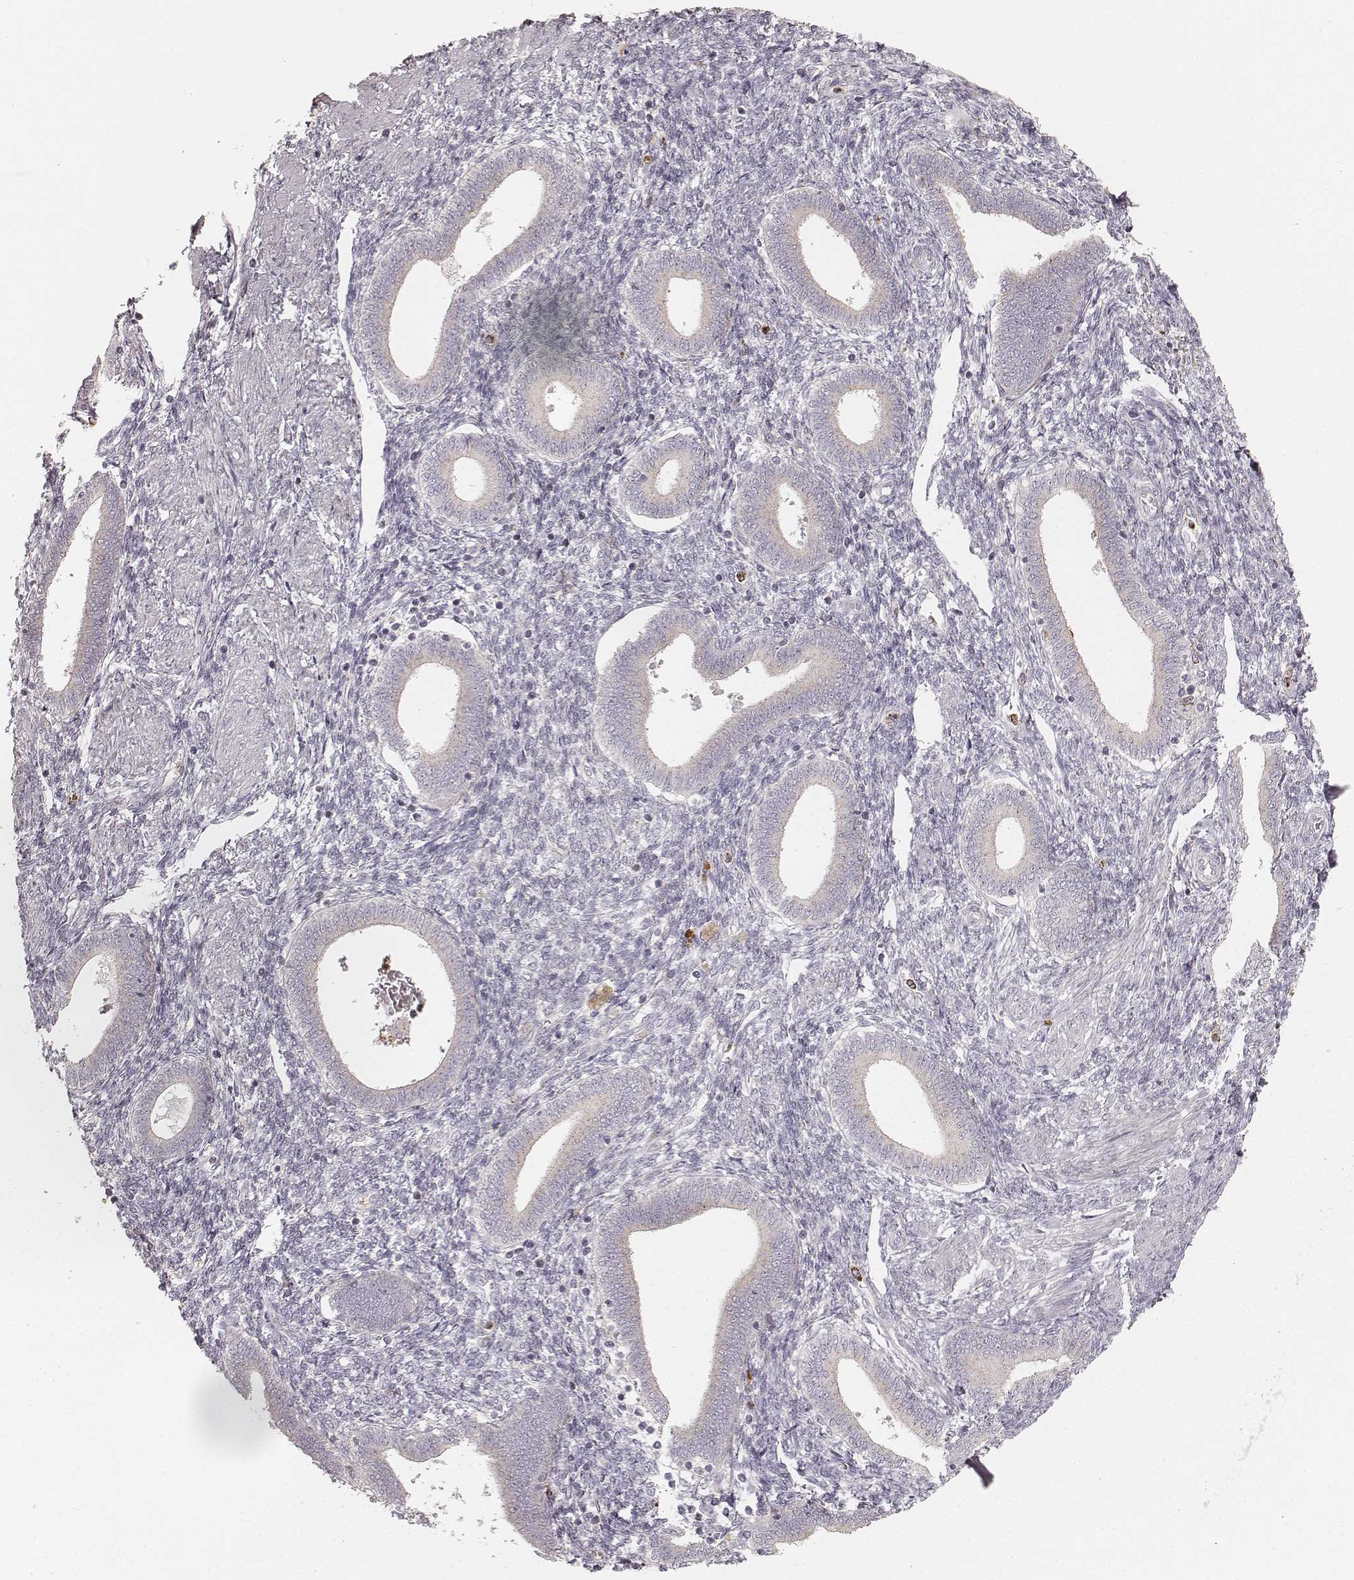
{"staining": {"intensity": "negative", "quantity": "none", "location": "none"}, "tissue": "endometrium", "cell_type": "Cells in endometrial stroma", "image_type": "normal", "snomed": [{"axis": "morphology", "description": "Normal tissue, NOS"}, {"axis": "topography", "description": "Endometrium"}], "caption": "This is a micrograph of immunohistochemistry staining of unremarkable endometrium, which shows no staining in cells in endometrial stroma. The staining is performed using DAB brown chromogen with nuclei counter-stained in using hematoxylin.", "gene": "ABCA7", "patient": {"sex": "female", "age": 42}}